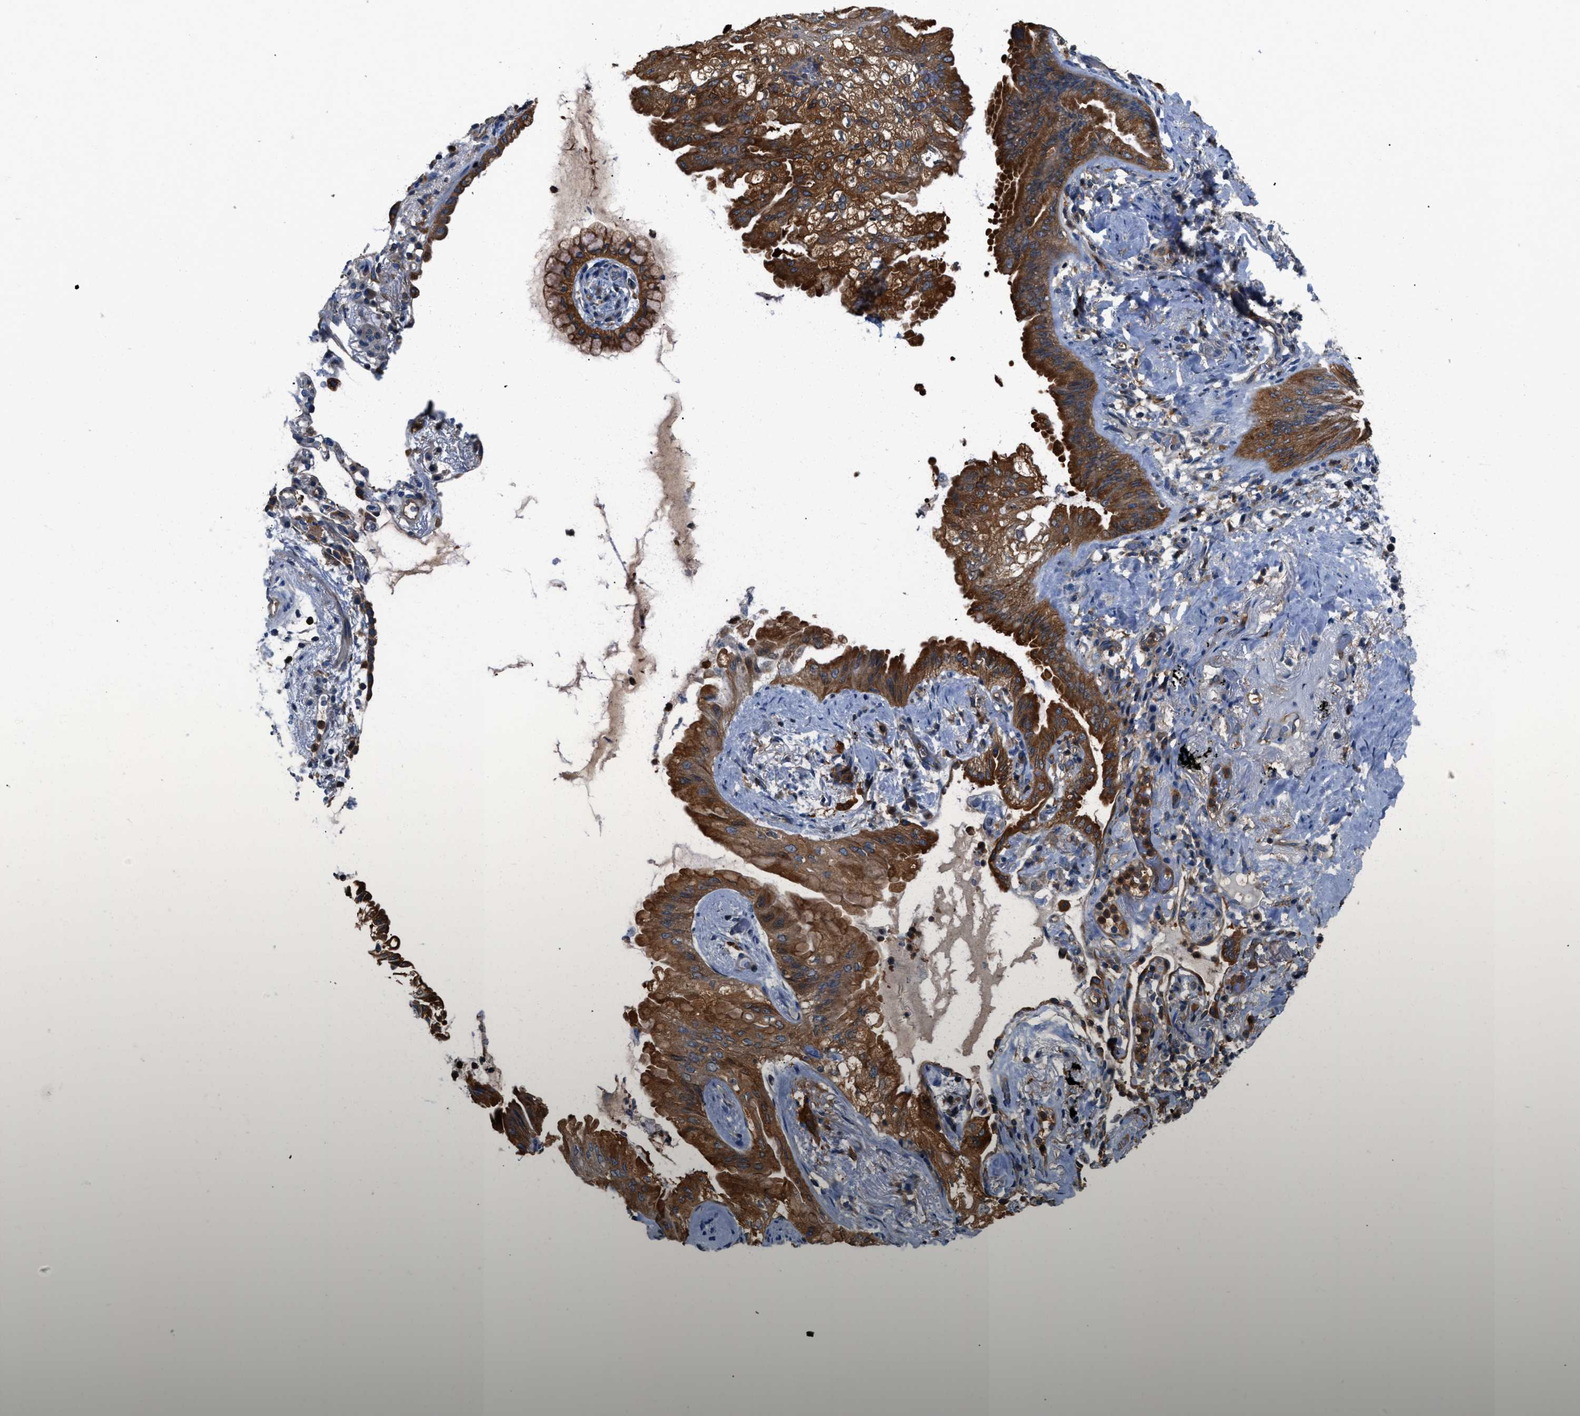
{"staining": {"intensity": "strong", "quantity": ">75%", "location": "cytoplasmic/membranous"}, "tissue": "lung cancer", "cell_type": "Tumor cells", "image_type": "cancer", "snomed": [{"axis": "morphology", "description": "Normal tissue, NOS"}, {"axis": "morphology", "description": "Adenocarcinoma, NOS"}, {"axis": "topography", "description": "Bronchus"}, {"axis": "topography", "description": "Lung"}], "caption": "Brown immunohistochemical staining in human lung cancer displays strong cytoplasmic/membranous expression in about >75% of tumor cells. Nuclei are stained in blue.", "gene": "PKM", "patient": {"sex": "female", "age": 70}}